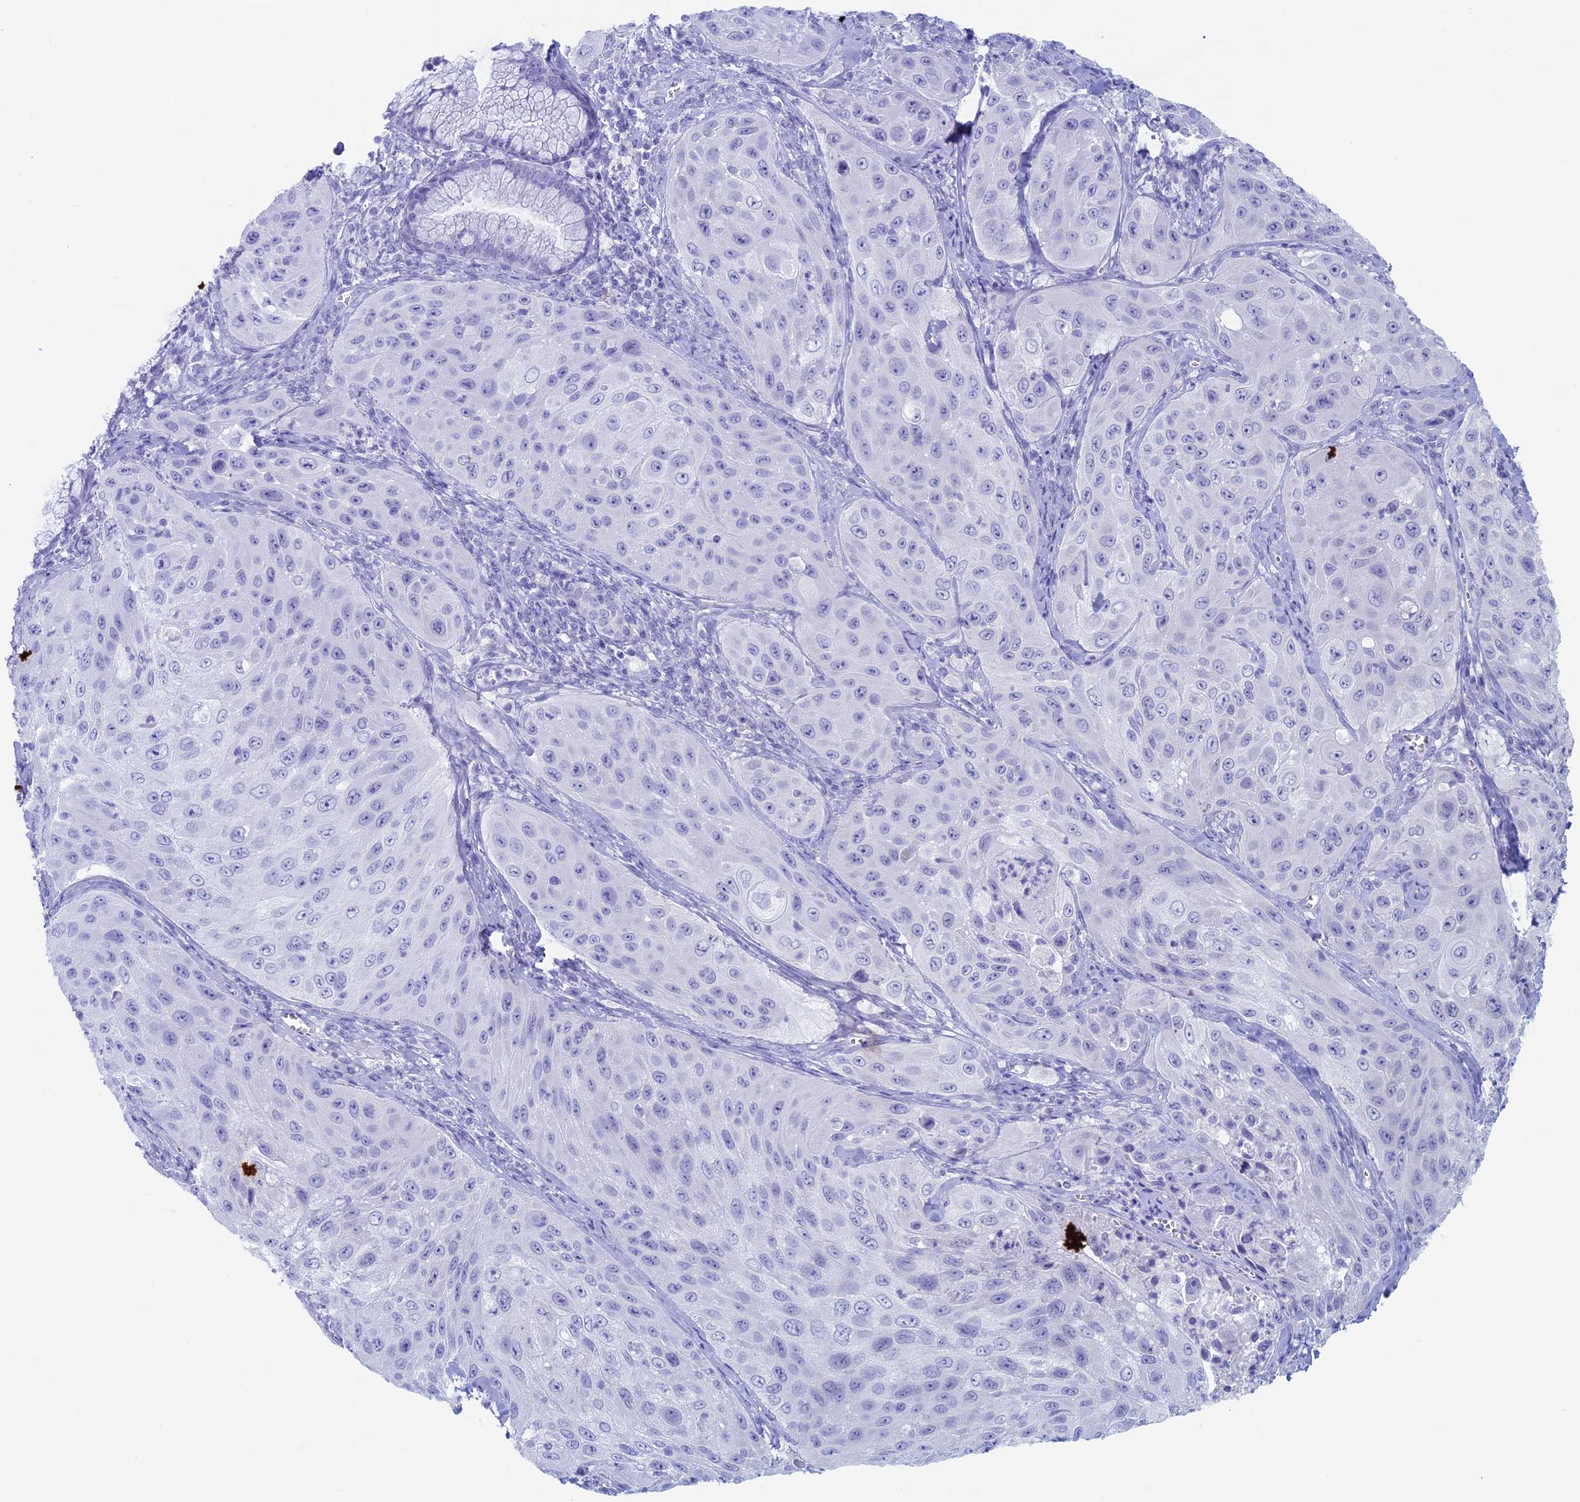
{"staining": {"intensity": "negative", "quantity": "none", "location": "none"}, "tissue": "cervical cancer", "cell_type": "Tumor cells", "image_type": "cancer", "snomed": [{"axis": "morphology", "description": "Squamous cell carcinoma, NOS"}, {"axis": "topography", "description": "Cervix"}], "caption": "DAB immunohistochemical staining of squamous cell carcinoma (cervical) shows no significant positivity in tumor cells.", "gene": "RCCD1", "patient": {"sex": "female", "age": 42}}